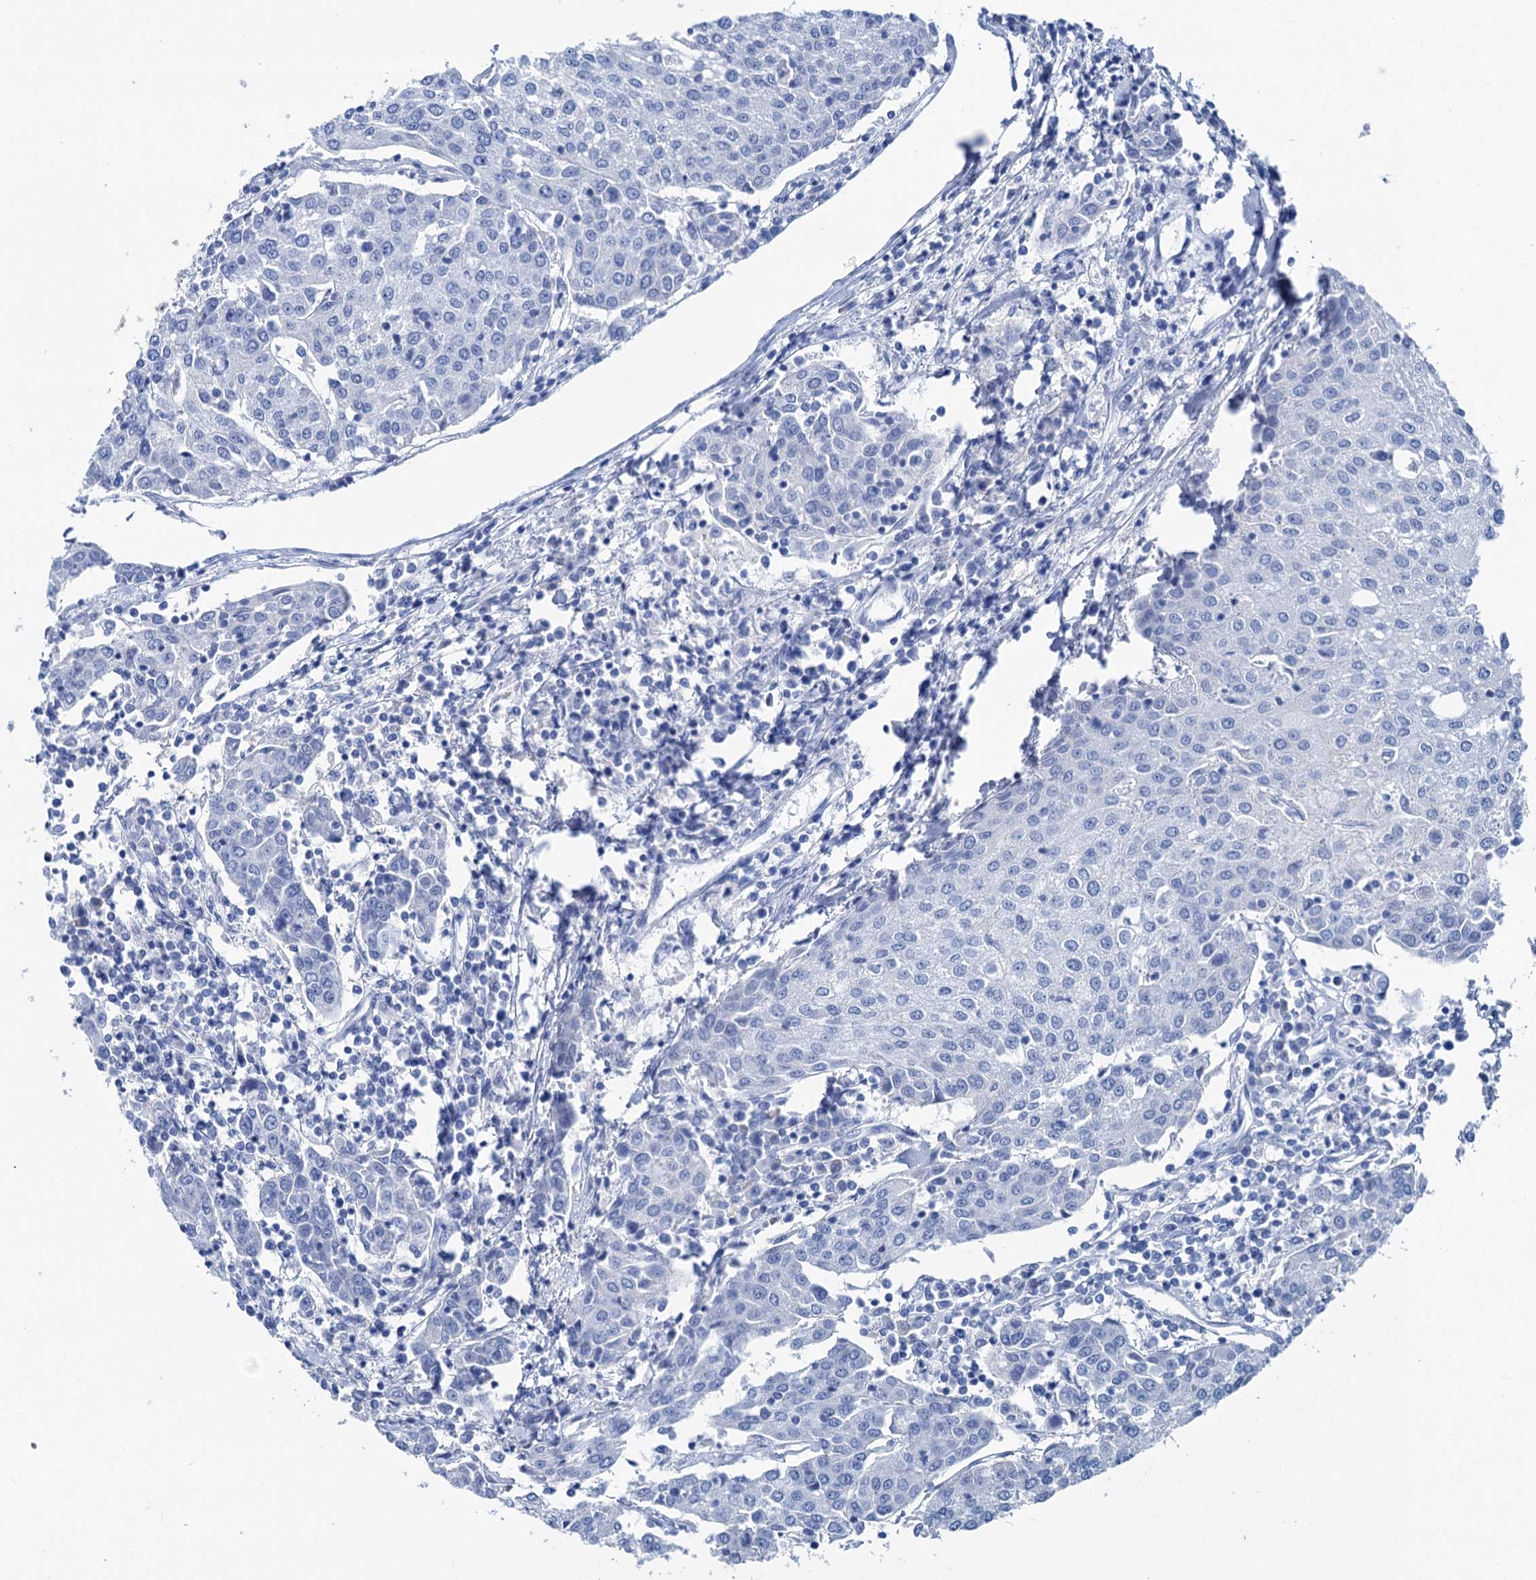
{"staining": {"intensity": "negative", "quantity": "none", "location": "none"}, "tissue": "urothelial cancer", "cell_type": "Tumor cells", "image_type": "cancer", "snomed": [{"axis": "morphology", "description": "Urothelial carcinoma, High grade"}, {"axis": "topography", "description": "Urinary bladder"}], "caption": "IHC histopathology image of urothelial cancer stained for a protein (brown), which demonstrates no expression in tumor cells.", "gene": "BRINP1", "patient": {"sex": "female", "age": 85}}